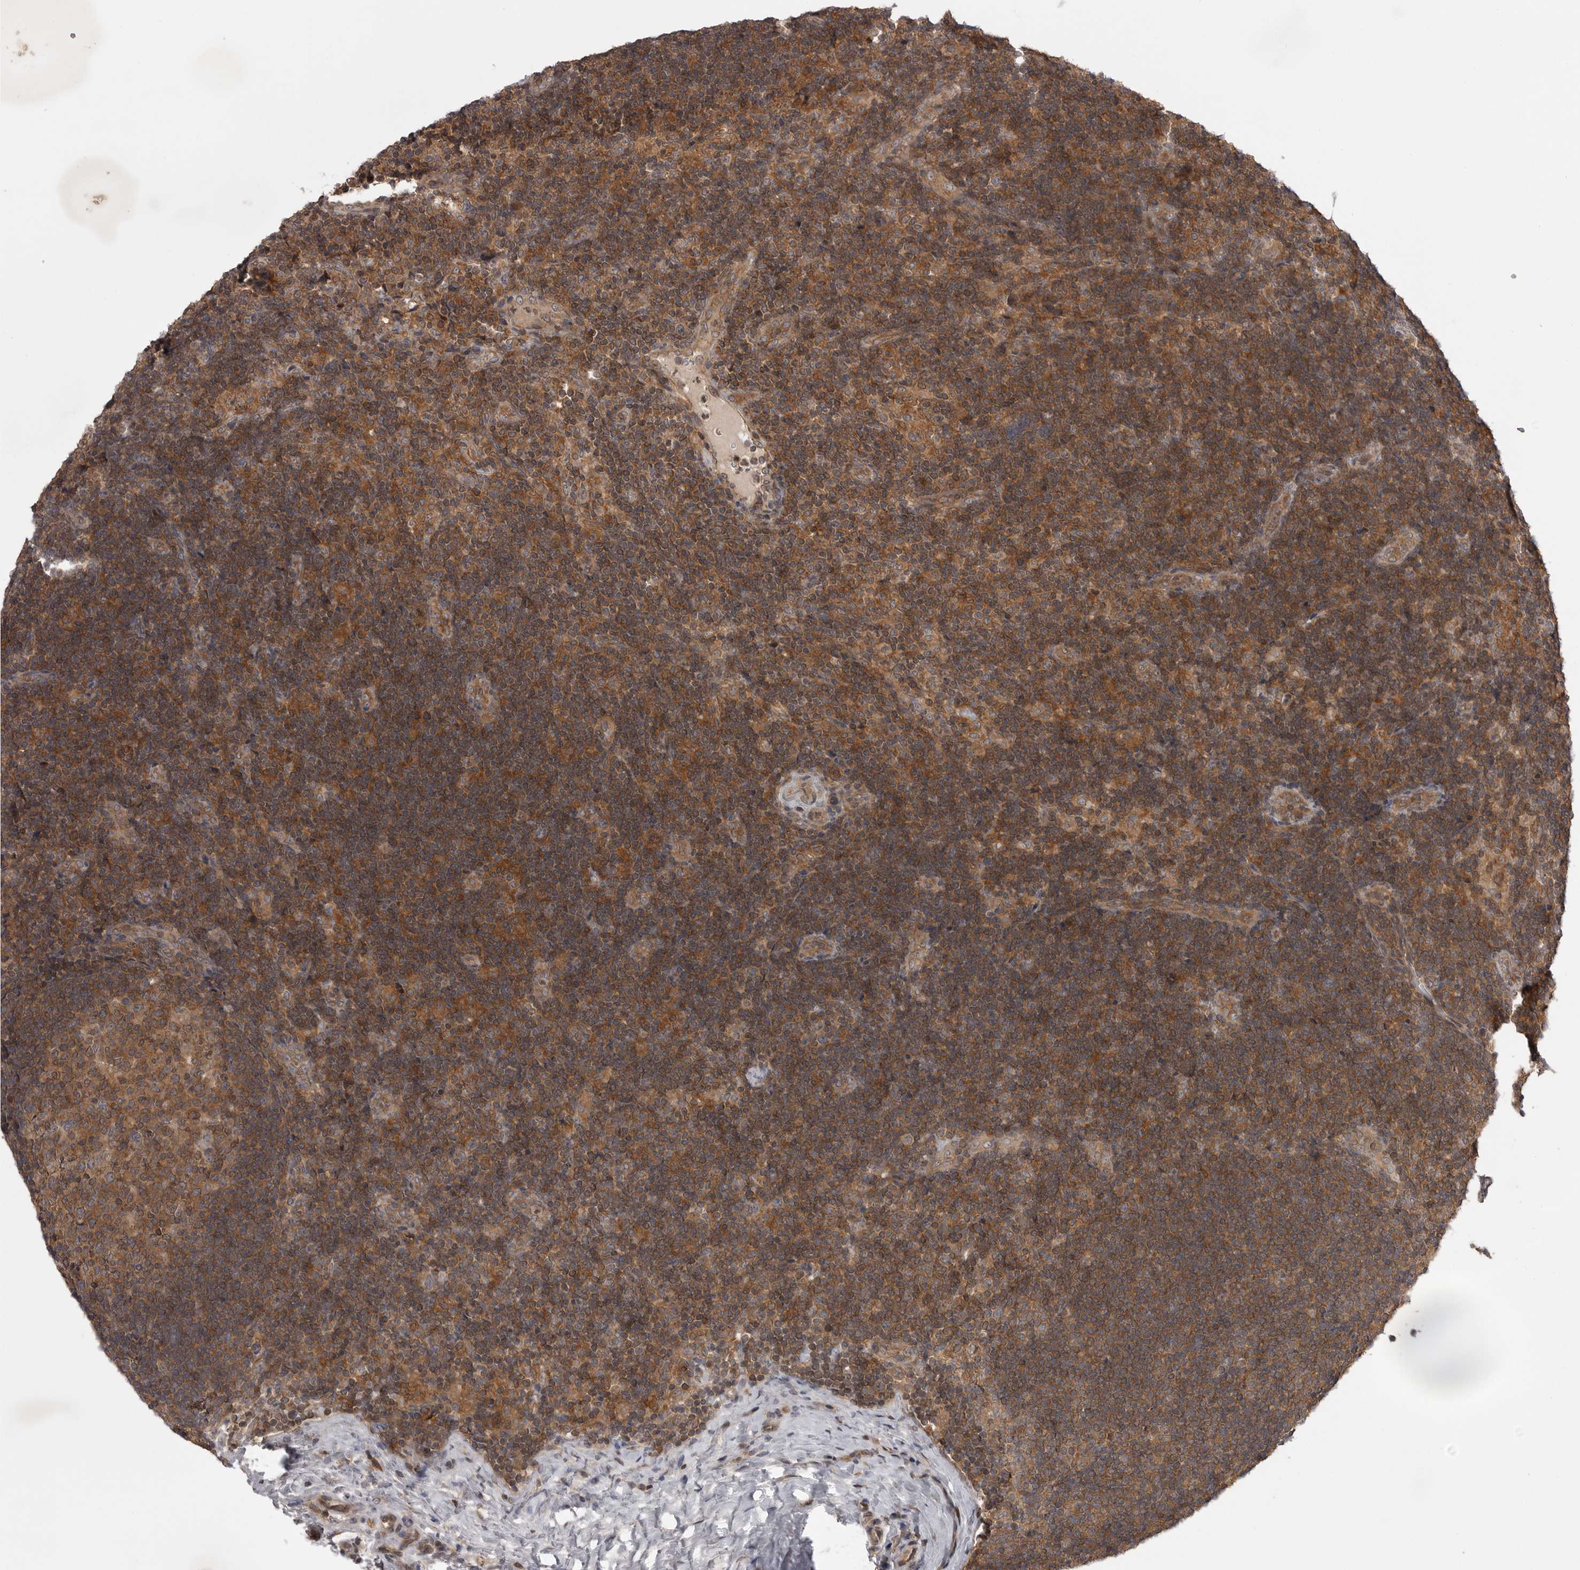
{"staining": {"intensity": "moderate", "quantity": ">75%", "location": "cytoplasmic/membranous"}, "tissue": "lymph node", "cell_type": "Germinal center cells", "image_type": "normal", "snomed": [{"axis": "morphology", "description": "Normal tissue, NOS"}, {"axis": "topography", "description": "Lymph node"}], "caption": "This histopathology image displays immunohistochemistry staining of benign lymph node, with medium moderate cytoplasmic/membranous positivity in approximately >75% of germinal center cells.", "gene": "STK24", "patient": {"sex": "female", "age": 22}}